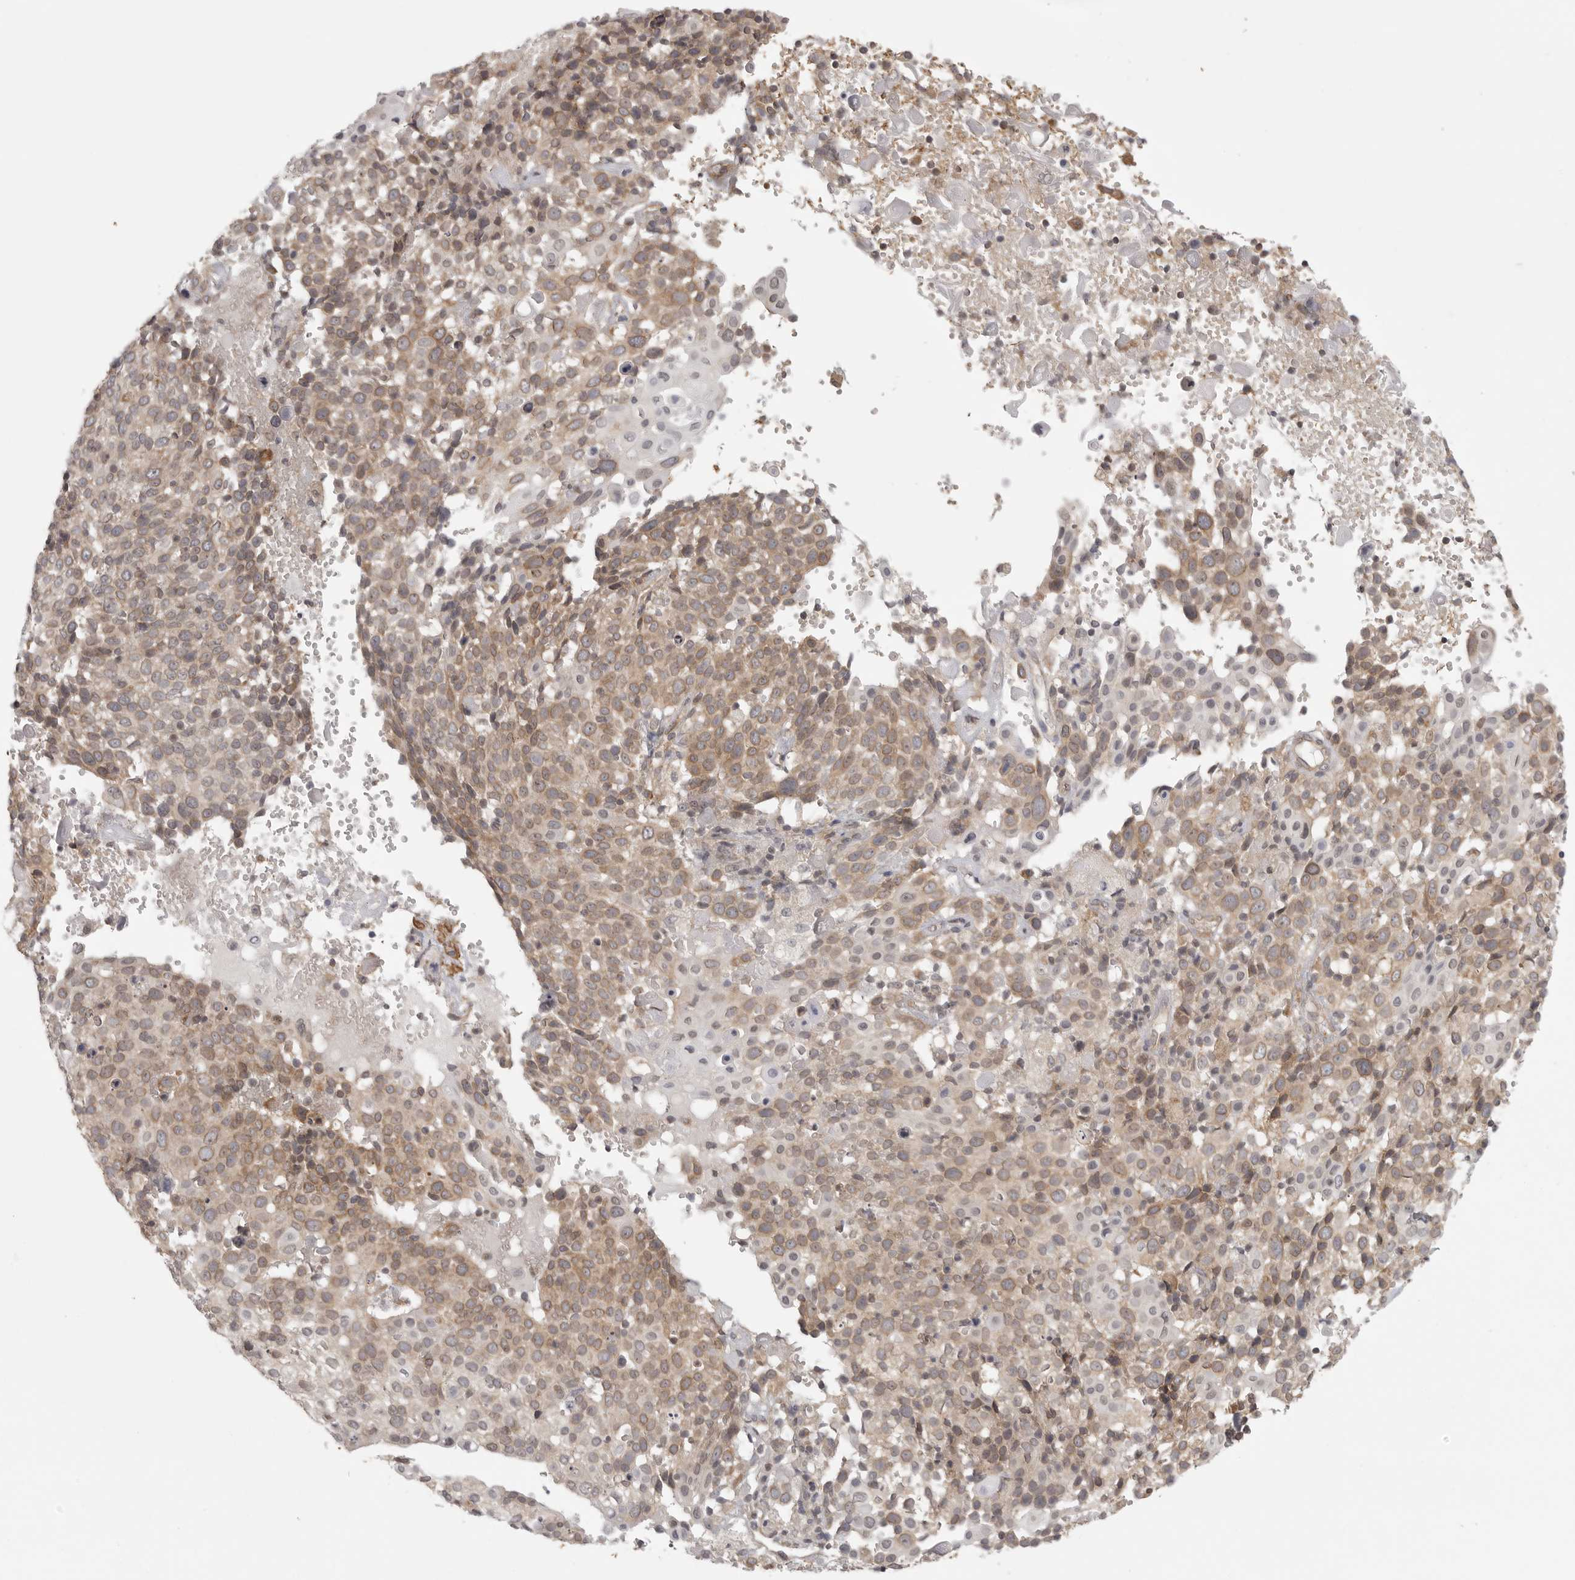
{"staining": {"intensity": "weak", "quantity": ">75%", "location": "cytoplasmic/membranous"}, "tissue": "cervical cancer", "cell_type": "Tumor cells", "image_type": "cancer", "snomed": [{"axis": "morphology", "description": "Squamous cell carcinoma, NOS"}, {"axis": "topography", "description": "Cervix"}], "caption": "Tumor cells reveal weak cytoplasmic/membranous expression in about >75% of cells in cervical cancer (squamous cell carcinoma).", "gene": "CERS2", "patient": {"sex": "female", "age": 74}}